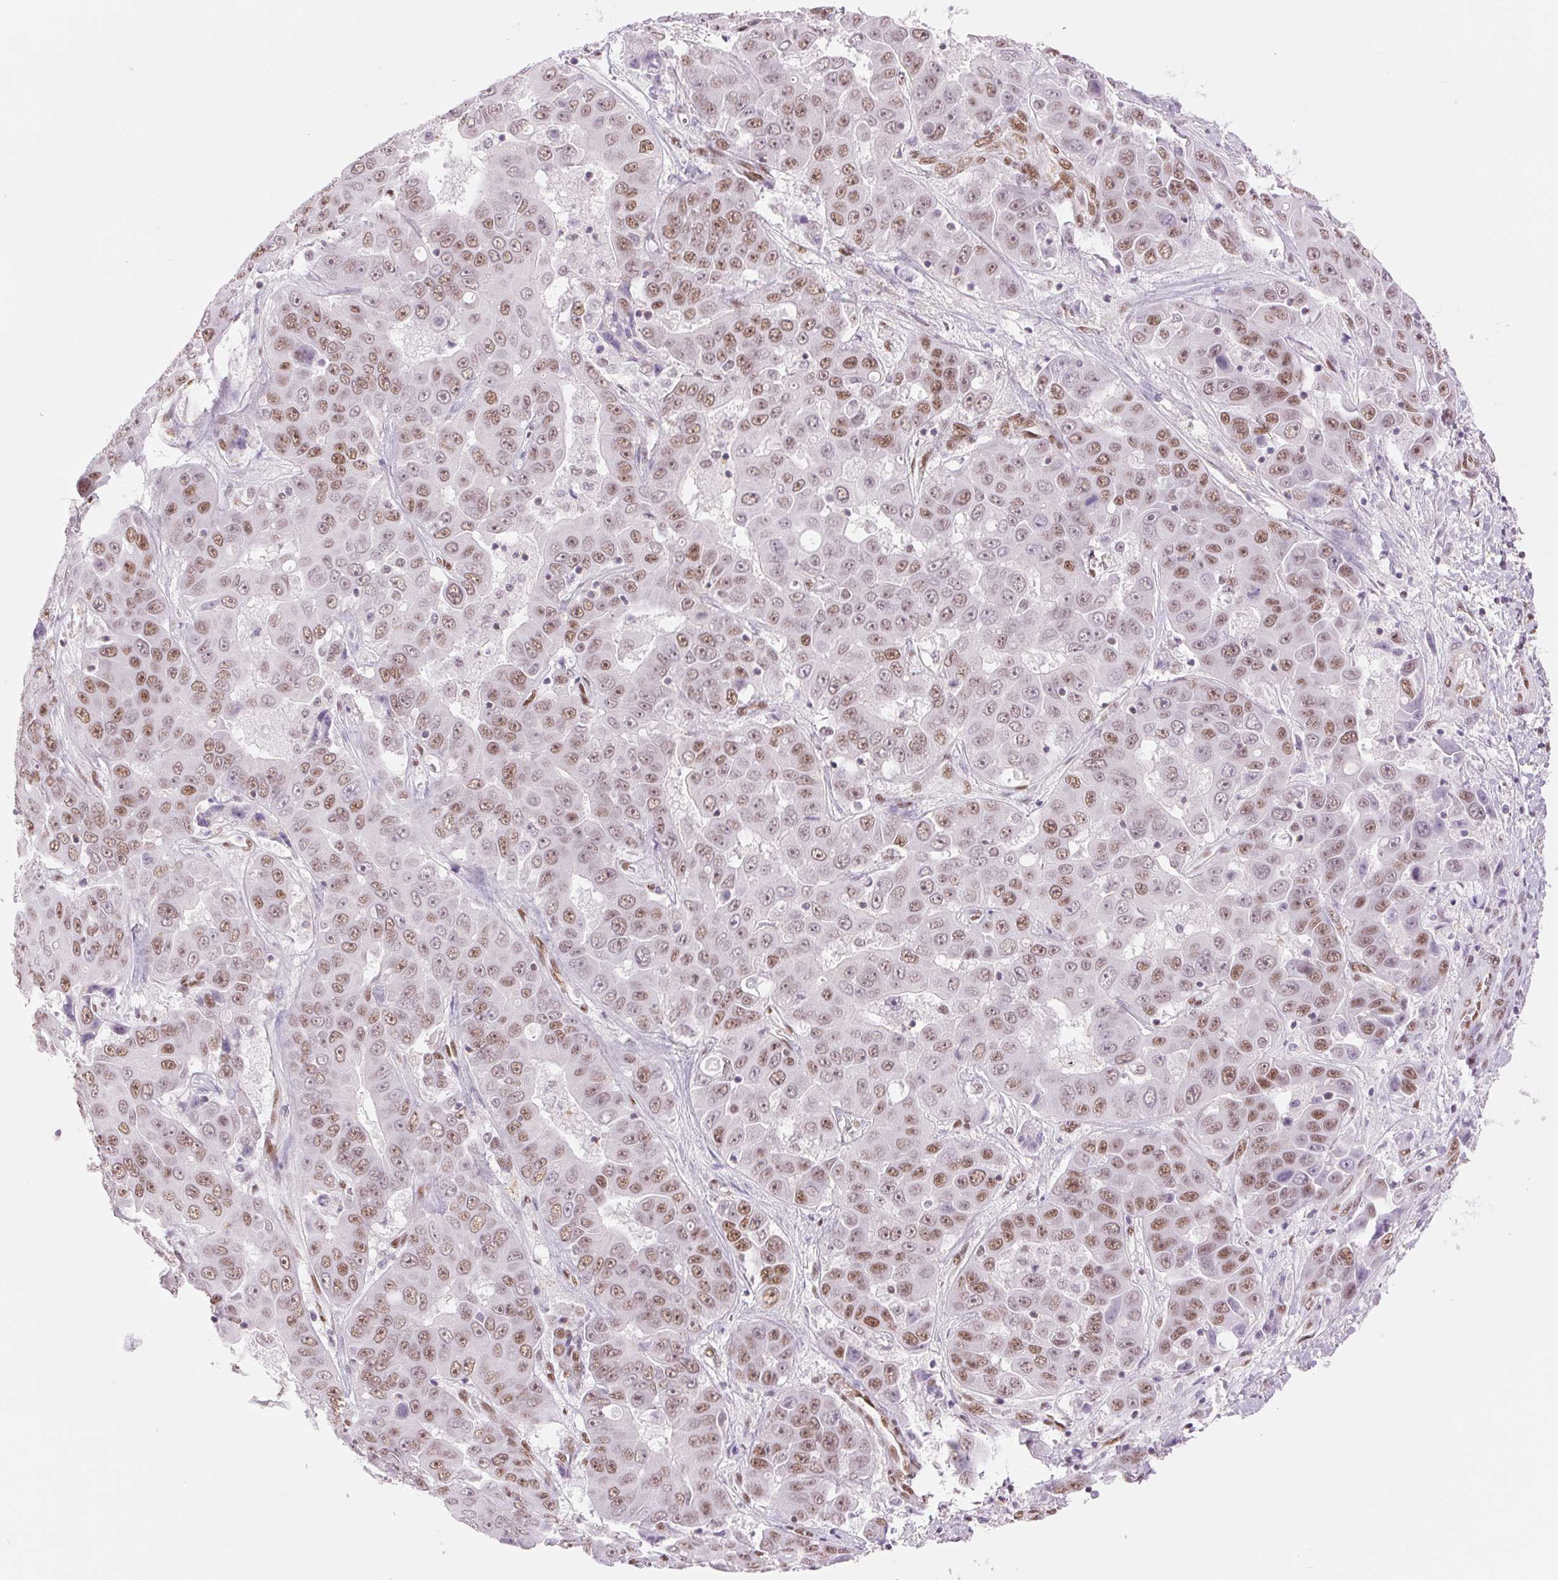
{"staining": {"intensity": "weak", "quantity": ">75%", "location": "nuclear"}, "tissue": "liver cancer", "cell_type": "Tumor cells", "image_type": "cancer", "snomed": [{"axis": "morphology", "description": "Cholangiocarcinoma"}, {"axis": "topography", "description": "Liver"}], "caption": "A low amount of weak nuclear expression is present in approximately >75% of tumor cells in liver cholangiocarcinoma tissue.", "gene": "ZFR2", "patient": {"sex": "female", "age": 52}}